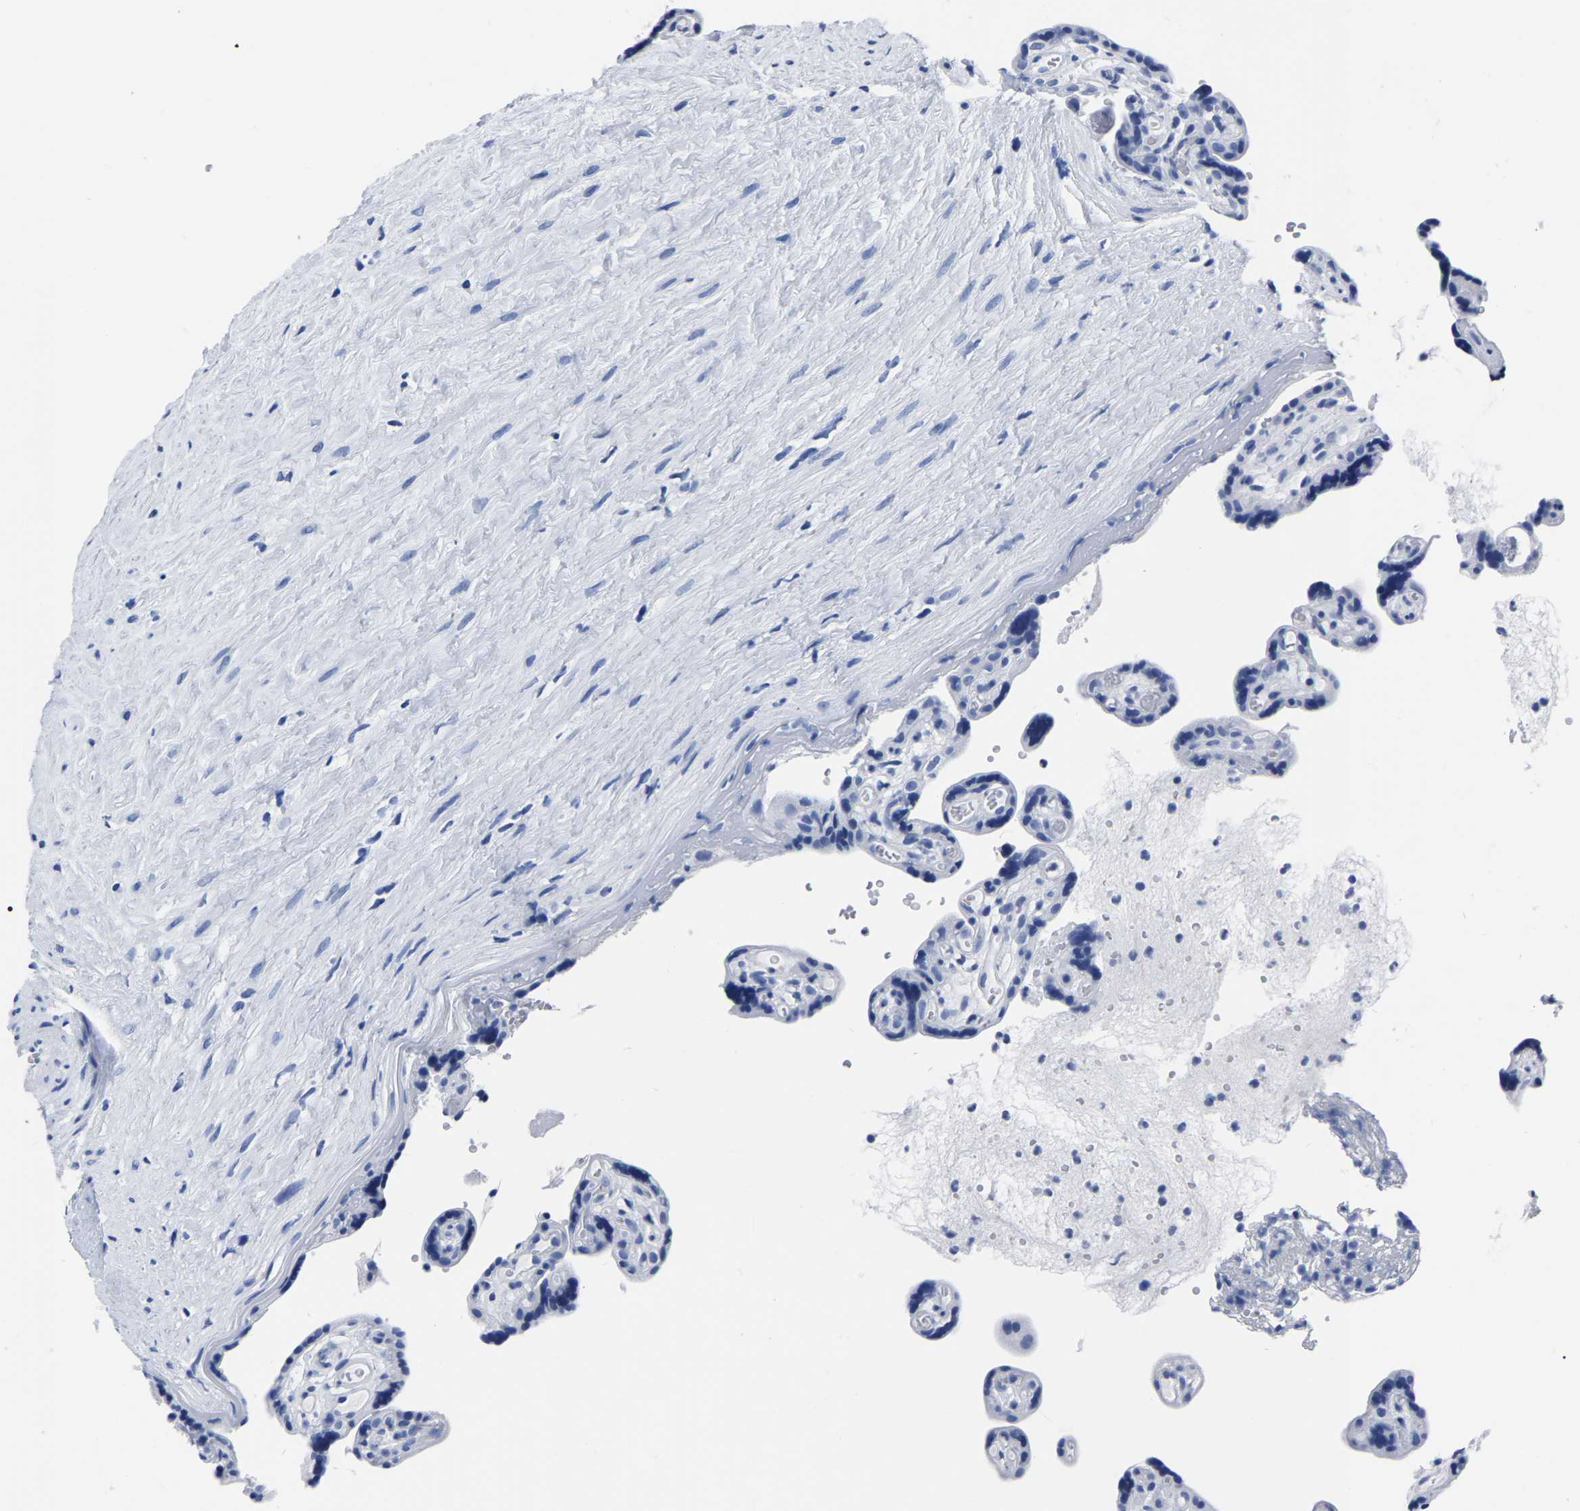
{"staining": {"intensity": "negative", "quantity": "none", "location": "none"}, "tissue": "placenta", "cell_type": "Decidual cells", "image_type": "normal", "snomed": [{"axis": "morphology", "description": "Normal tissue, NOS"}, {"axis": "topography", "description": "Placenta"}], "caption": "Photomicrograph shows no protein positivity in decidual cells of unremarkable placenta.", "gene": "IMPG2", "patient": {"sex": "female", "age": 30}}